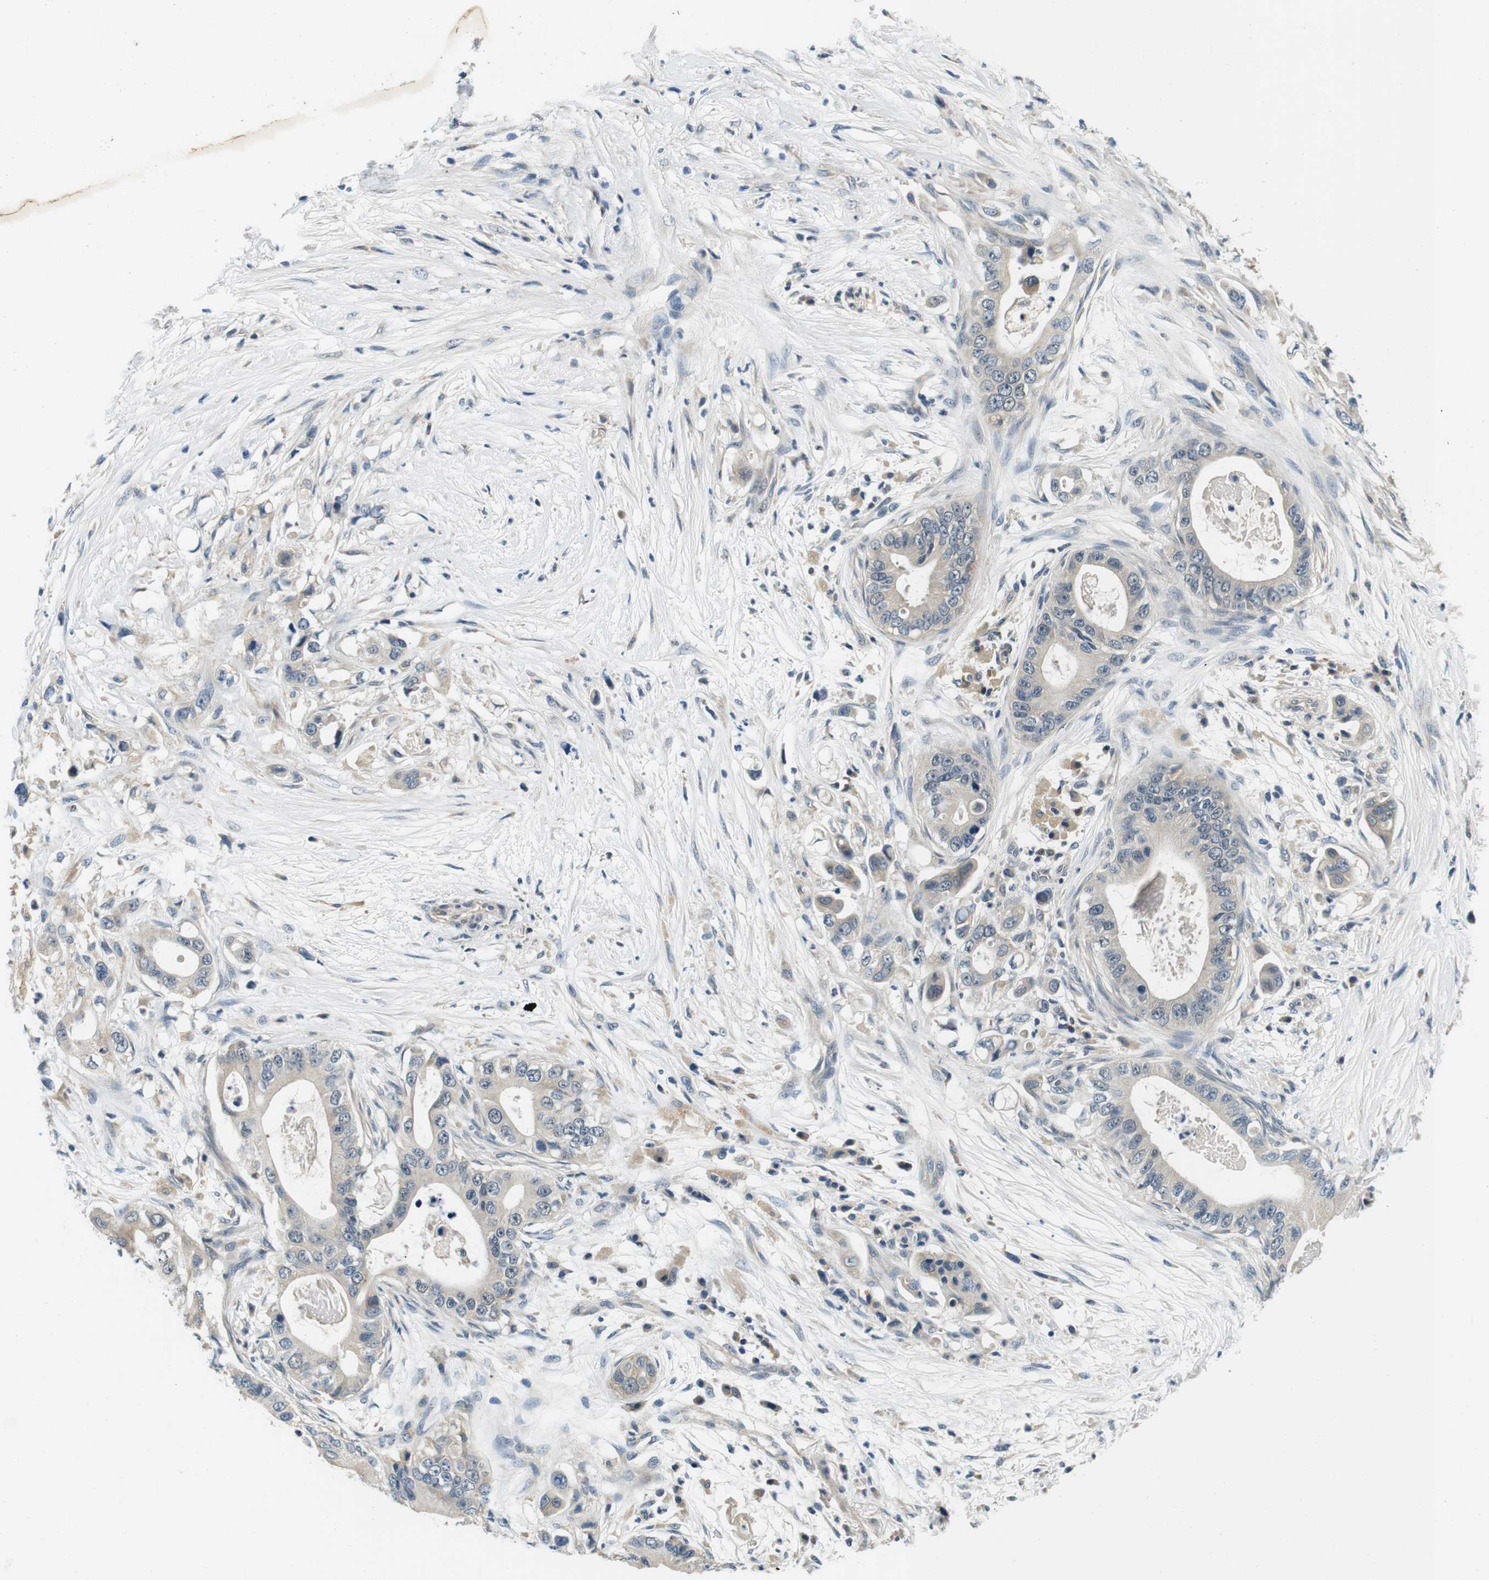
{"staining": {"intensity": "weak", "quantity": "<25%", "location": "cytoplasmic/membranous"}, "tissue": "pancreatic cancer", "cell_type": "Tumor cells", "image_type": "cancer", "snomed": [{"axis": "morphology", "description": "Adenocarcinoma, NOS"}, {"axis": "topography", "description": "Pancreas"}], "caption": "There is no significant staining in tumor cells of pancreatic adenocarcinoma. The staining is performed using DAB brown chromogen with nuclei counter-stained in using hematoxylin.", "gene": "DTNA", "patient": {"sex": "male", "age": 77}}